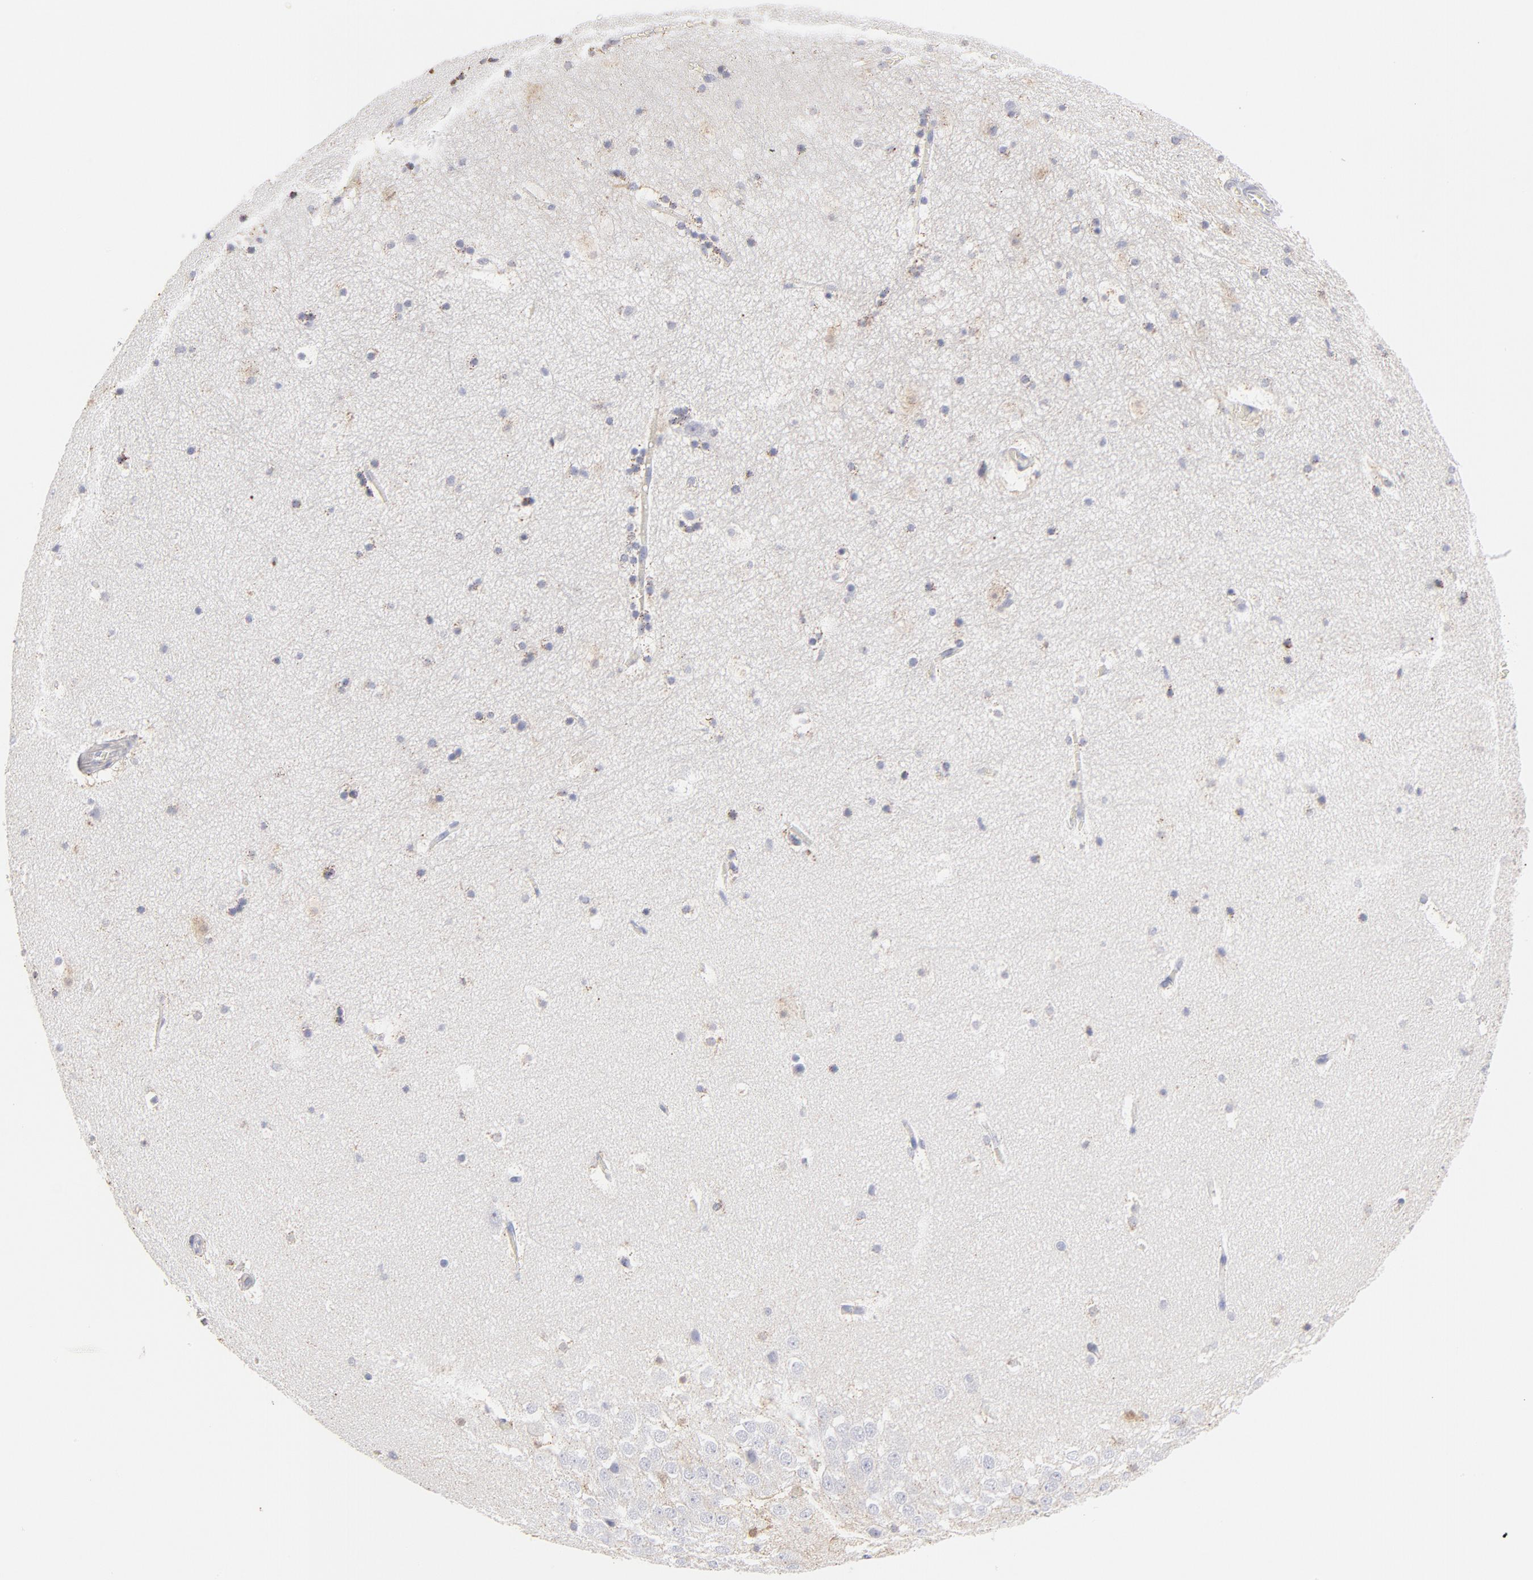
{"staining": {"intensity": "negative", "quantity": "none", "location": "none"}, "tissue": "hippocampus", "cell_type": "Glial cells", "image_type": "normal", "snomed": [{"axis": "morphology", "description": "Normal tissue, NOS"}, {"axis": "topography", "description": "Hippocampus"}], "caption": "A high-resolution photomicrograph shows immunohistochemistry (IHC) staining of normal hippocampus, which reveals no significant staining in glial cells.", "gene": "TST", "patient": {"sex": "male", "age": 45}}